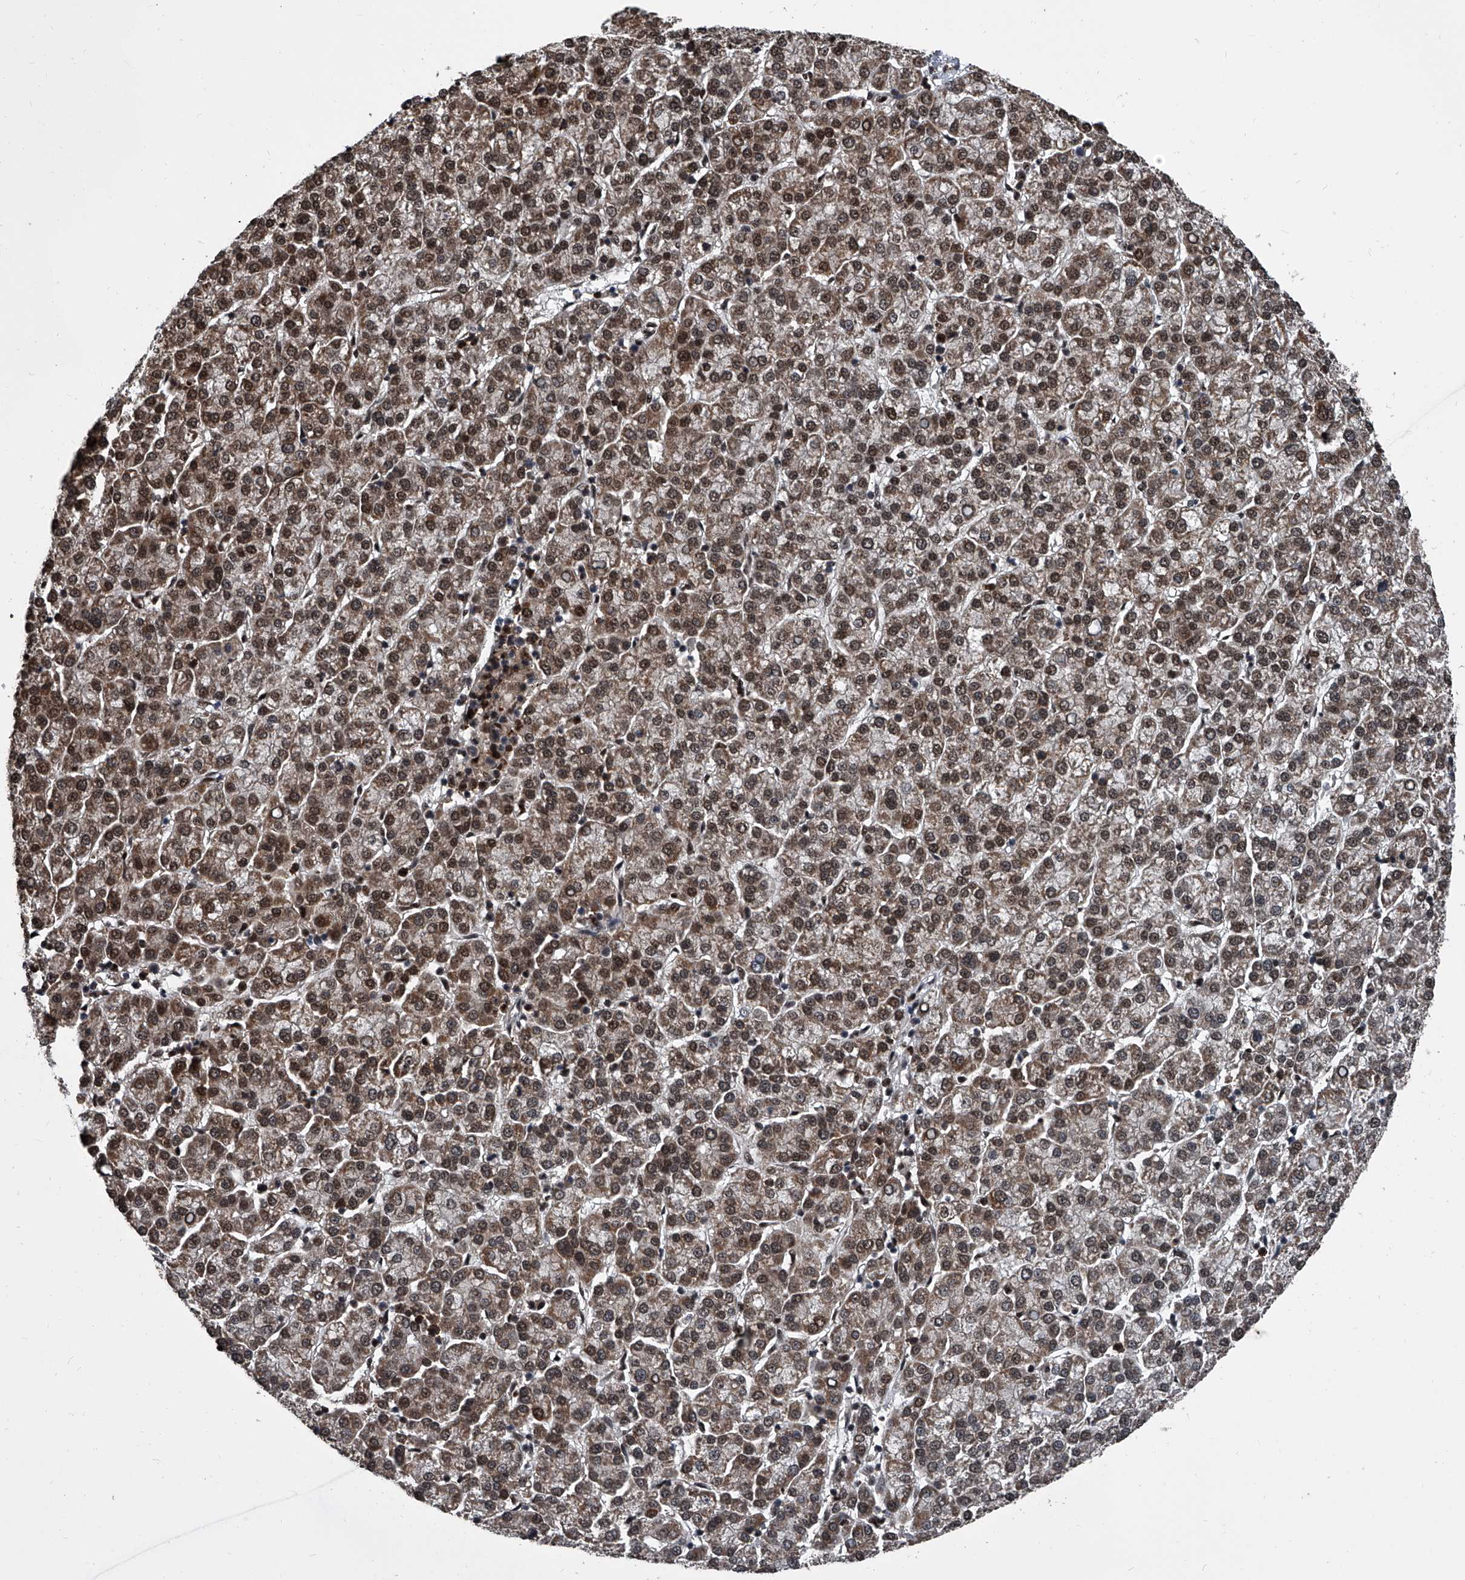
{"staining": {"intensity": "moderate", "quantity": "25%-75%", "location": "cytoplasmic/membranous"}, "tissue": "liver cancer", "cell_type": "Tumor cells", "image_type": "cancer", "snomed": [{"axis": "morphology", "description": "Carcinoma, Hepatocellular, NOS"}, {"axis": "topography", "description": "Liver"}], "caption": "The immunohistochemical stain shows moderate cytoplasmic/membranous staining in tumor cells of hepatocellular carcinoma (liver) tissue.", "gene": "FKBP5", "patient": {"sex": "female", "age": 58}}